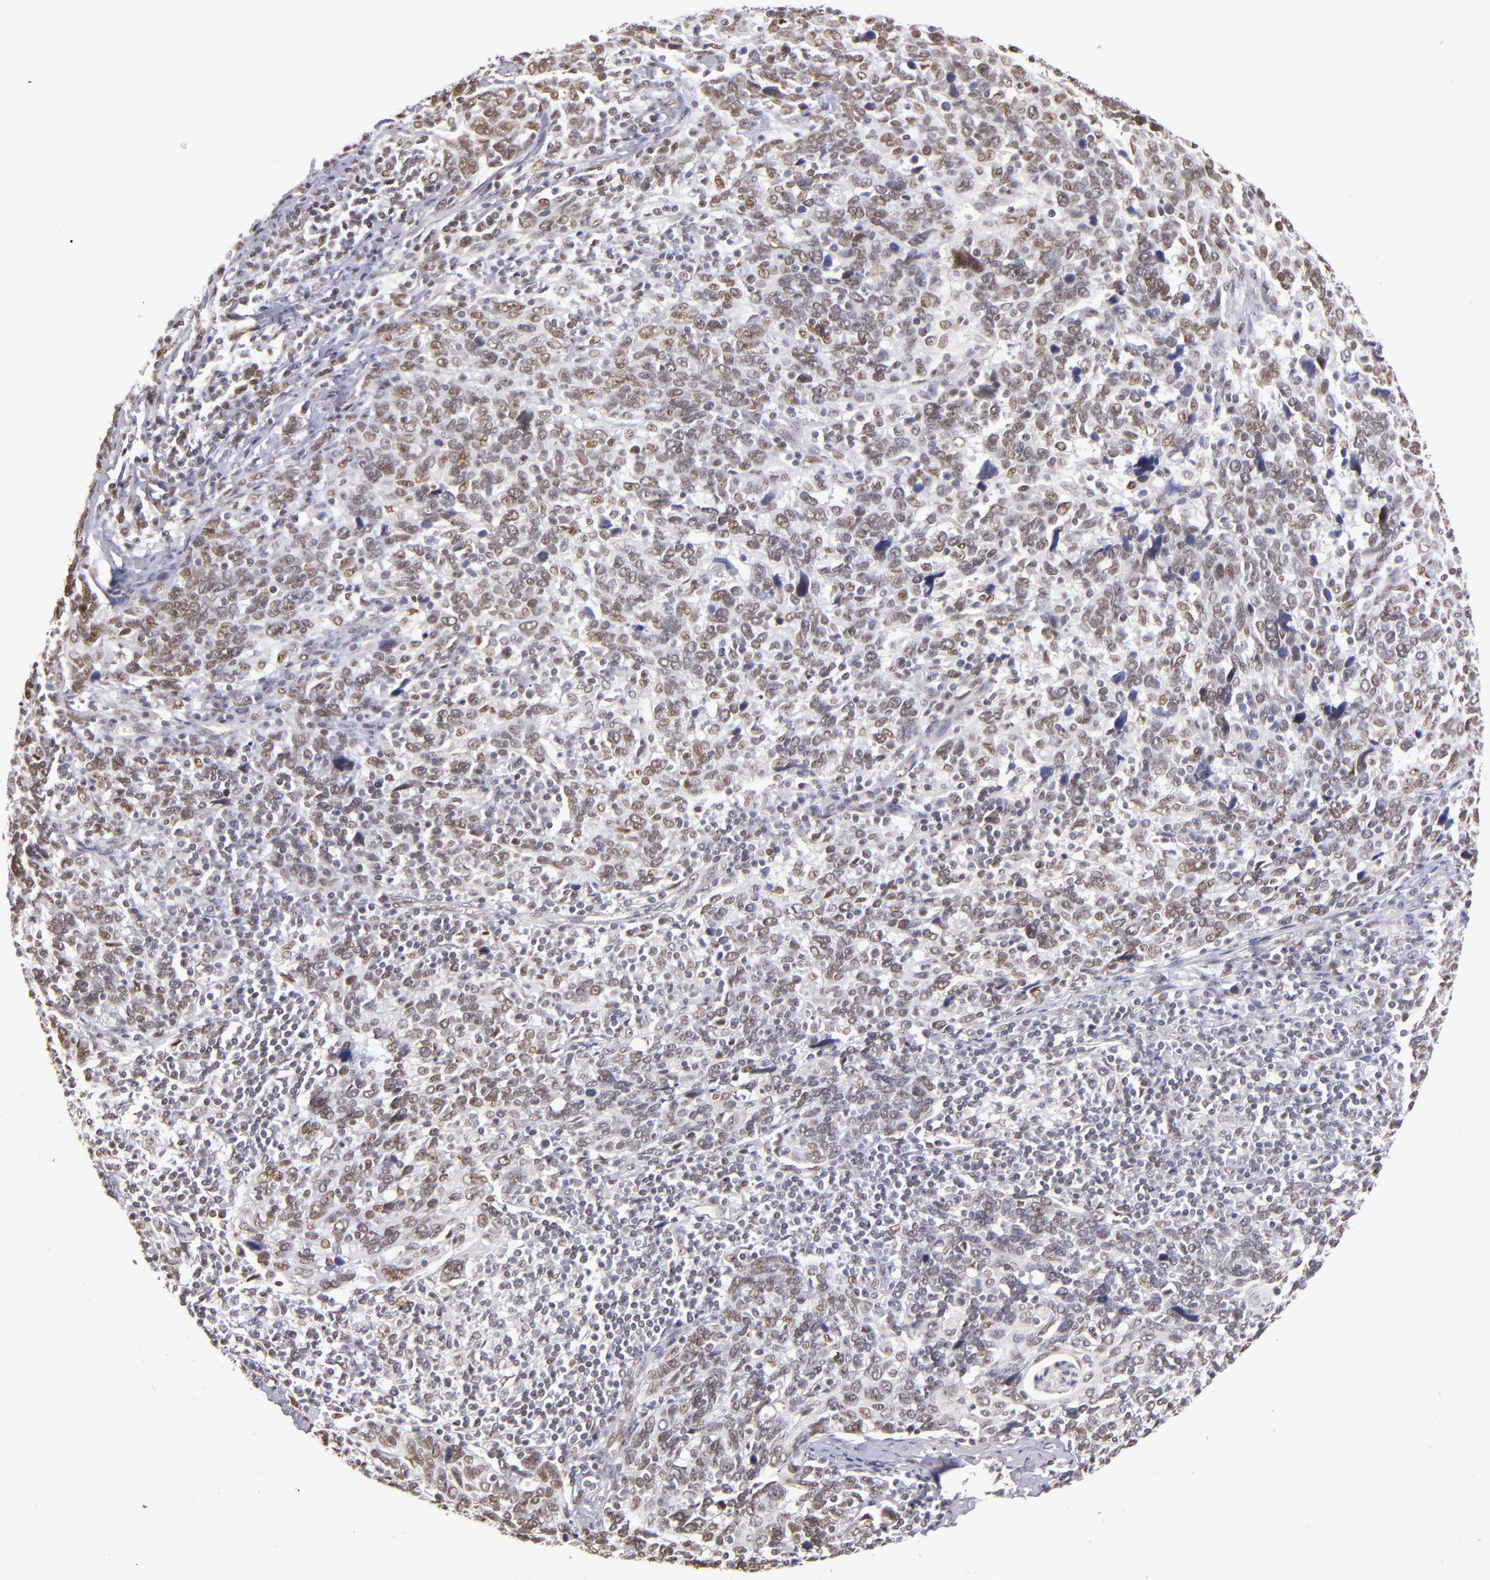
{"staining": {"intensity": "weak", "quantity": "25%-75%", "location": "nuclear"}, "tissue": "cervical cancer", "cell_type": "Tumor cells", "image_type": "cancer", "snomed": [{"axis": "morphology", "description": "Squamous cell carcinoma, NOS"}, {"axis": "topography", "description": "Cervix"}], "caption": "Immunohistochemistry image of neoplastic tissue: human squamous cell carcinoma (cervical) stained using IHC shows low levels of weak protein expression localized specifically in the nuclear of tumor cells, appearing as a nuclear brown color.", "gene": "NCOR2", "patient": {"sex": "female", "age": 41}}